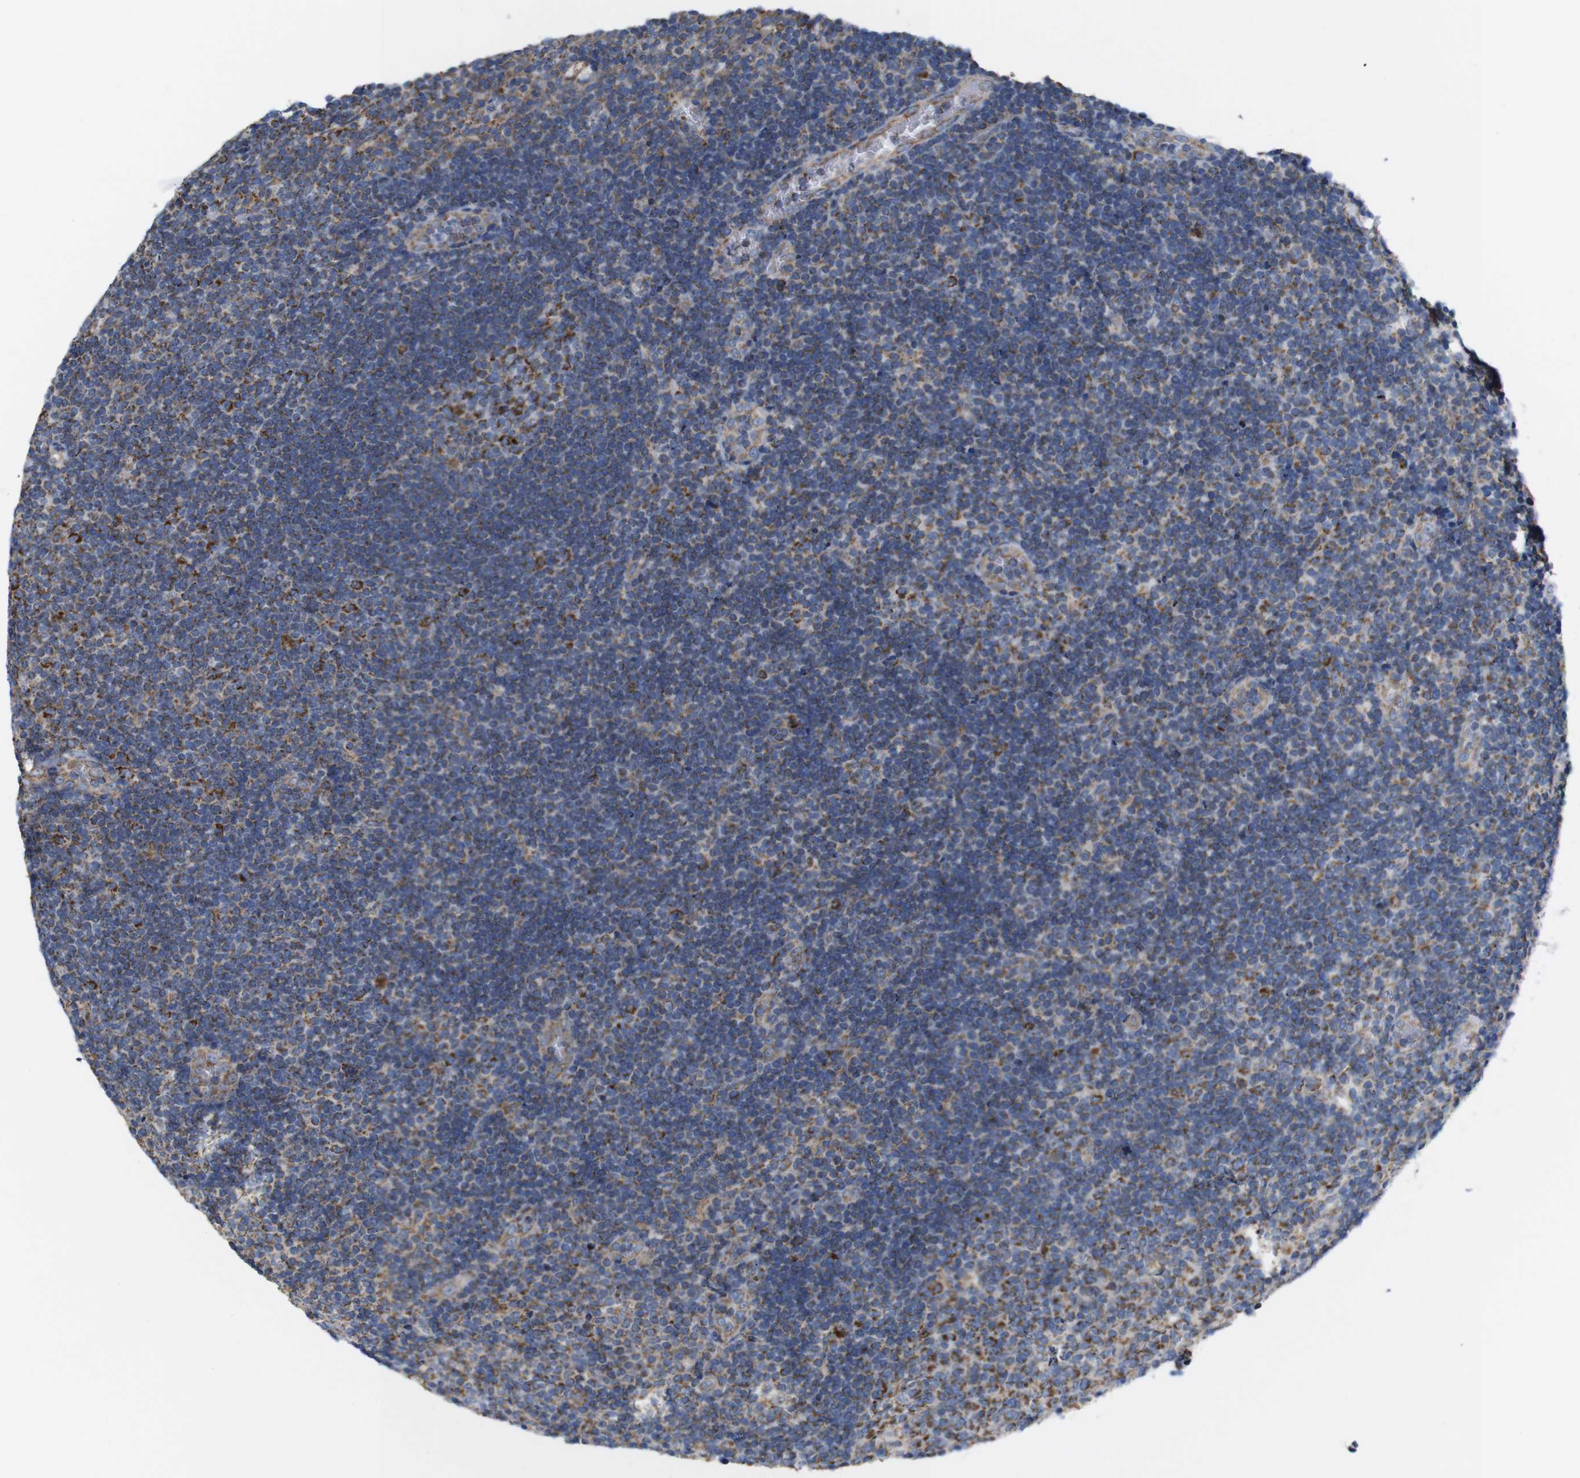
{"staining": {"intensity": "moderate", "quantity": ">75%", "location": "cytoplasmic/membranous"}, "tissue": "tonsil", "cell_type": "Germinal center cells", "image_type": "normal", "snomed": [{"axis": "morphology", "description": "Normal tissue, NOS"}, {"axis": "topography", "description": "Tonsil"}], "caption": "High-magnification brightfield microscopy of unremarkable tonsil stained with DAB (3,3'-diaminobenzidine) (brown) and counterstained with hematoxylin (blue). germinal center cells exhibit moderate cytoplasmic/membranous positivity is identified in approximately>75% of cells.", "gene": "FAM171B", "patient": {"sex": "male", "age": 37}}